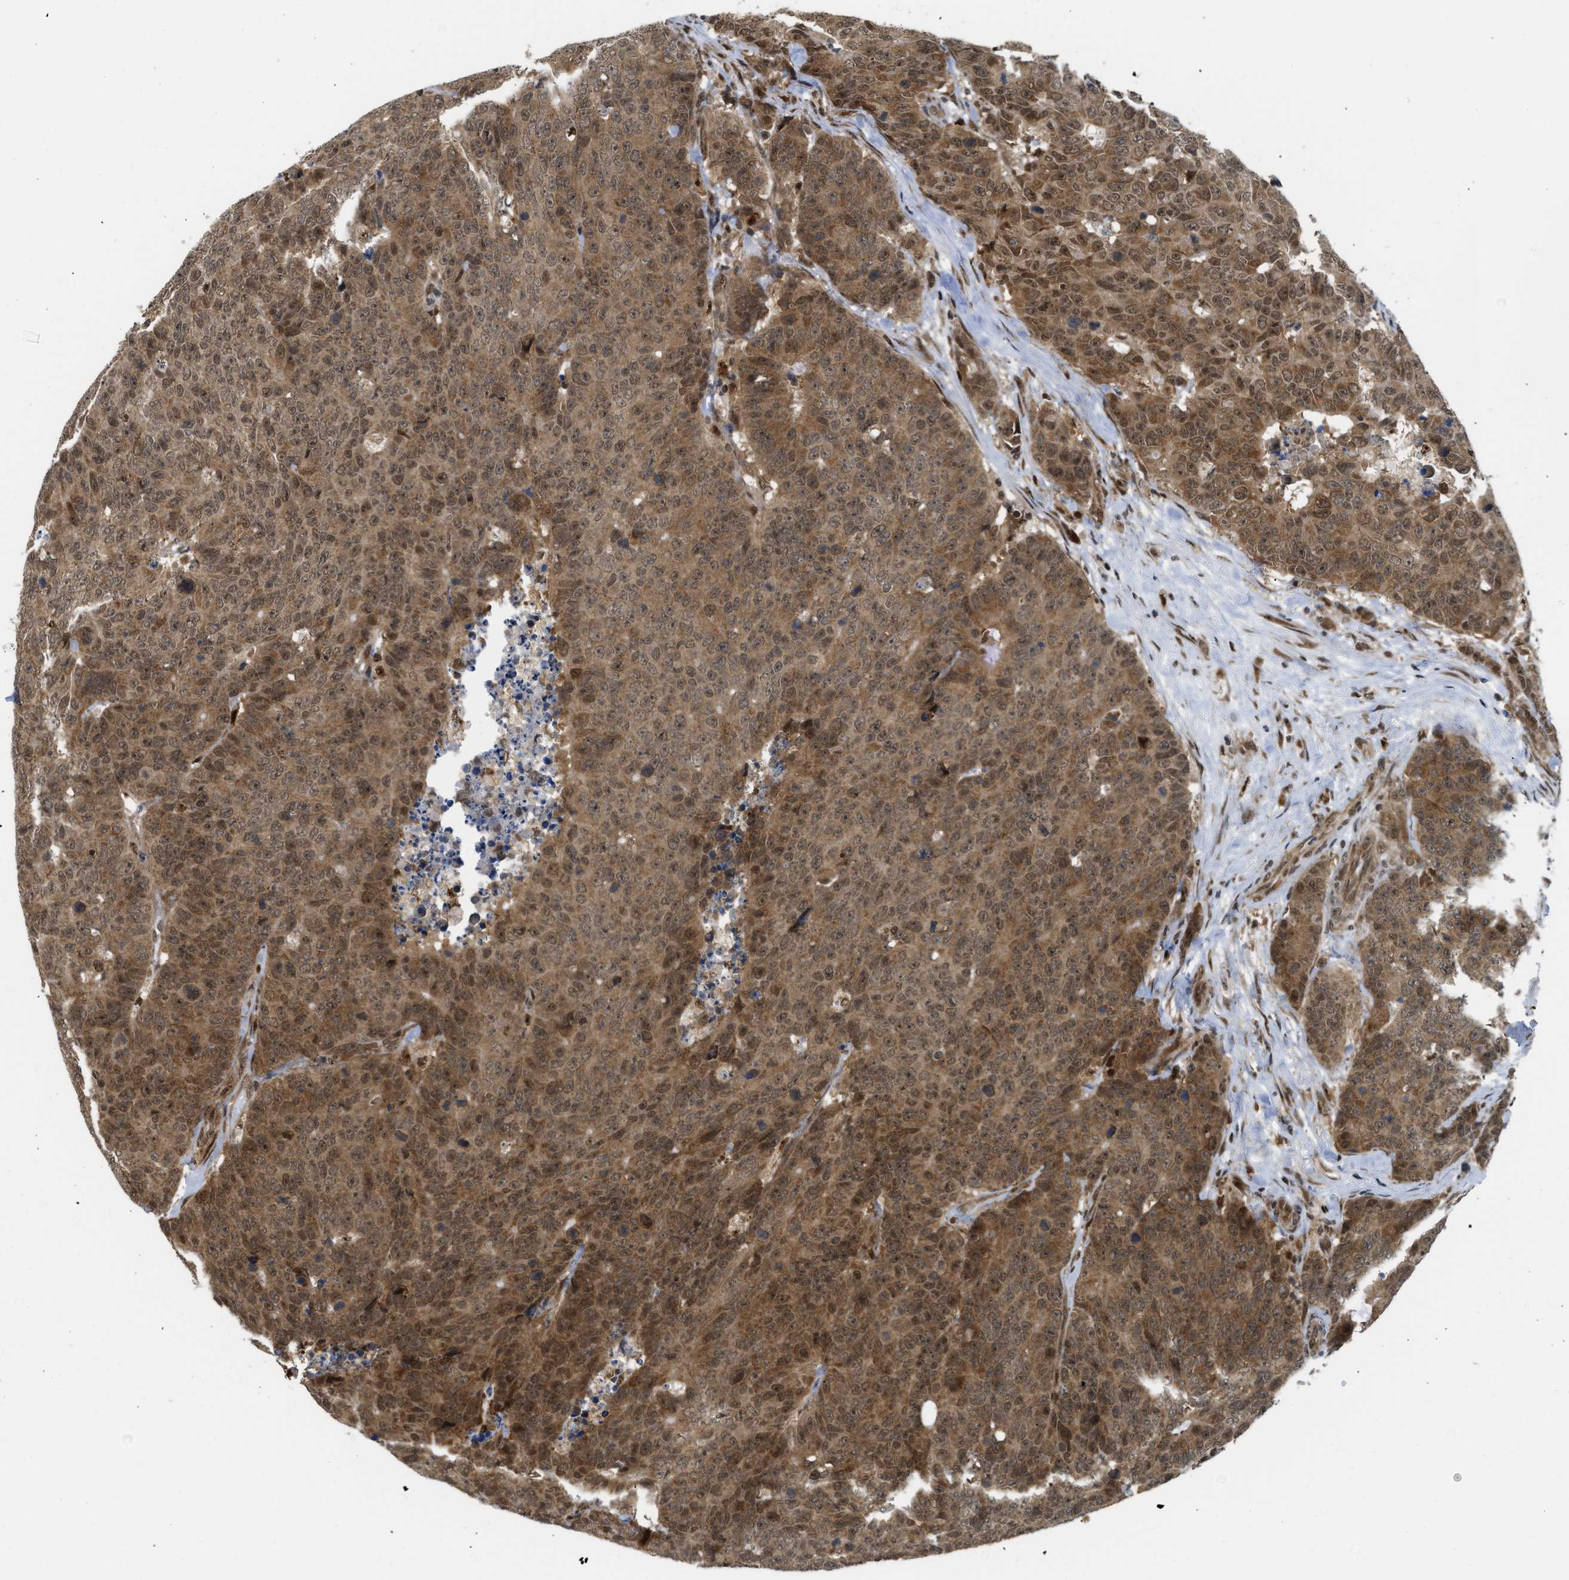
{"staining": {"intensity": "moderate", "quantity": ">75%", "location": "cytoplasmic/membranous,nuclear"}, "tissue": "colorectal cancer", "cell_type": "Tumor cells", "image_type": "cancer", "snomed": [{"axis": "morphology", "description": "Adenocarcinoma, NOS"}, {"axis": "topography", "description": "Colon"}], "caption": "IHC of human colorectal adenocarcinoma demonstrates medium levels of moderate cytoplasmic/membranous and nuclear staining in about >75% of tumor cells. (brown staining indicates protein expression, while blue staining denotes nuclei).", "gene": "TACC1", "patient": {"sex": "female", "age": 86}}